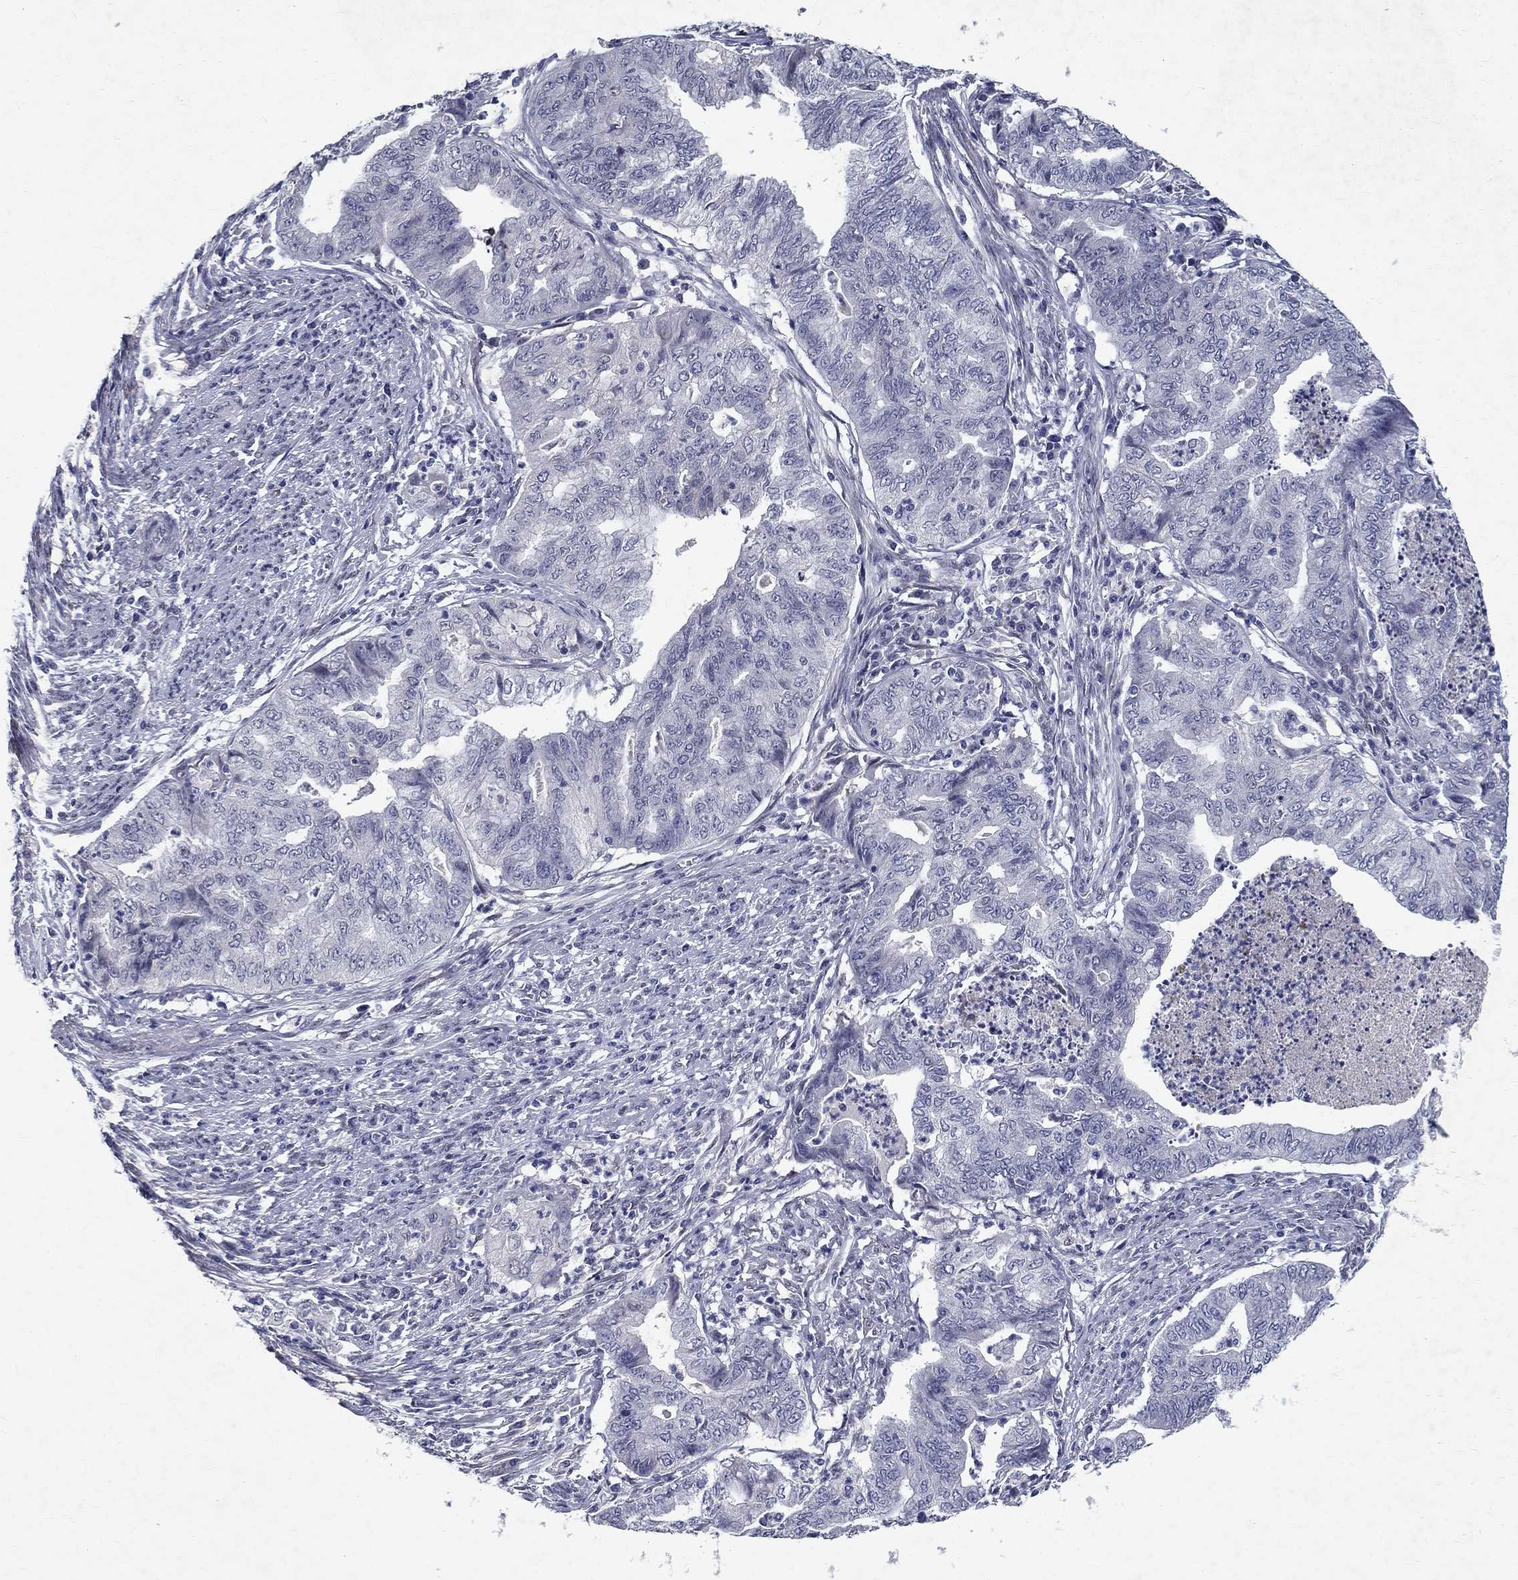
{"staining": {"intensity": "negative", "quantity": "none", "location": "none"}, "tissue": "endometrial cancer", "cell_type": "Tumor cells", "image_type": "cancer", "snomed": [{"axis": "morphology", "description": "Adenocarcinoma, NOS"}, {"axis": "topography", "description": "Endometrium"}], "caption": "This is a micrograph of immunohistochemistry (IHC) staining of endometrial adenocarcinoma, which shows no staining in tumor cells.", "gene": "RBFOX1", "patient": {"sex": "female", "age": 79}}